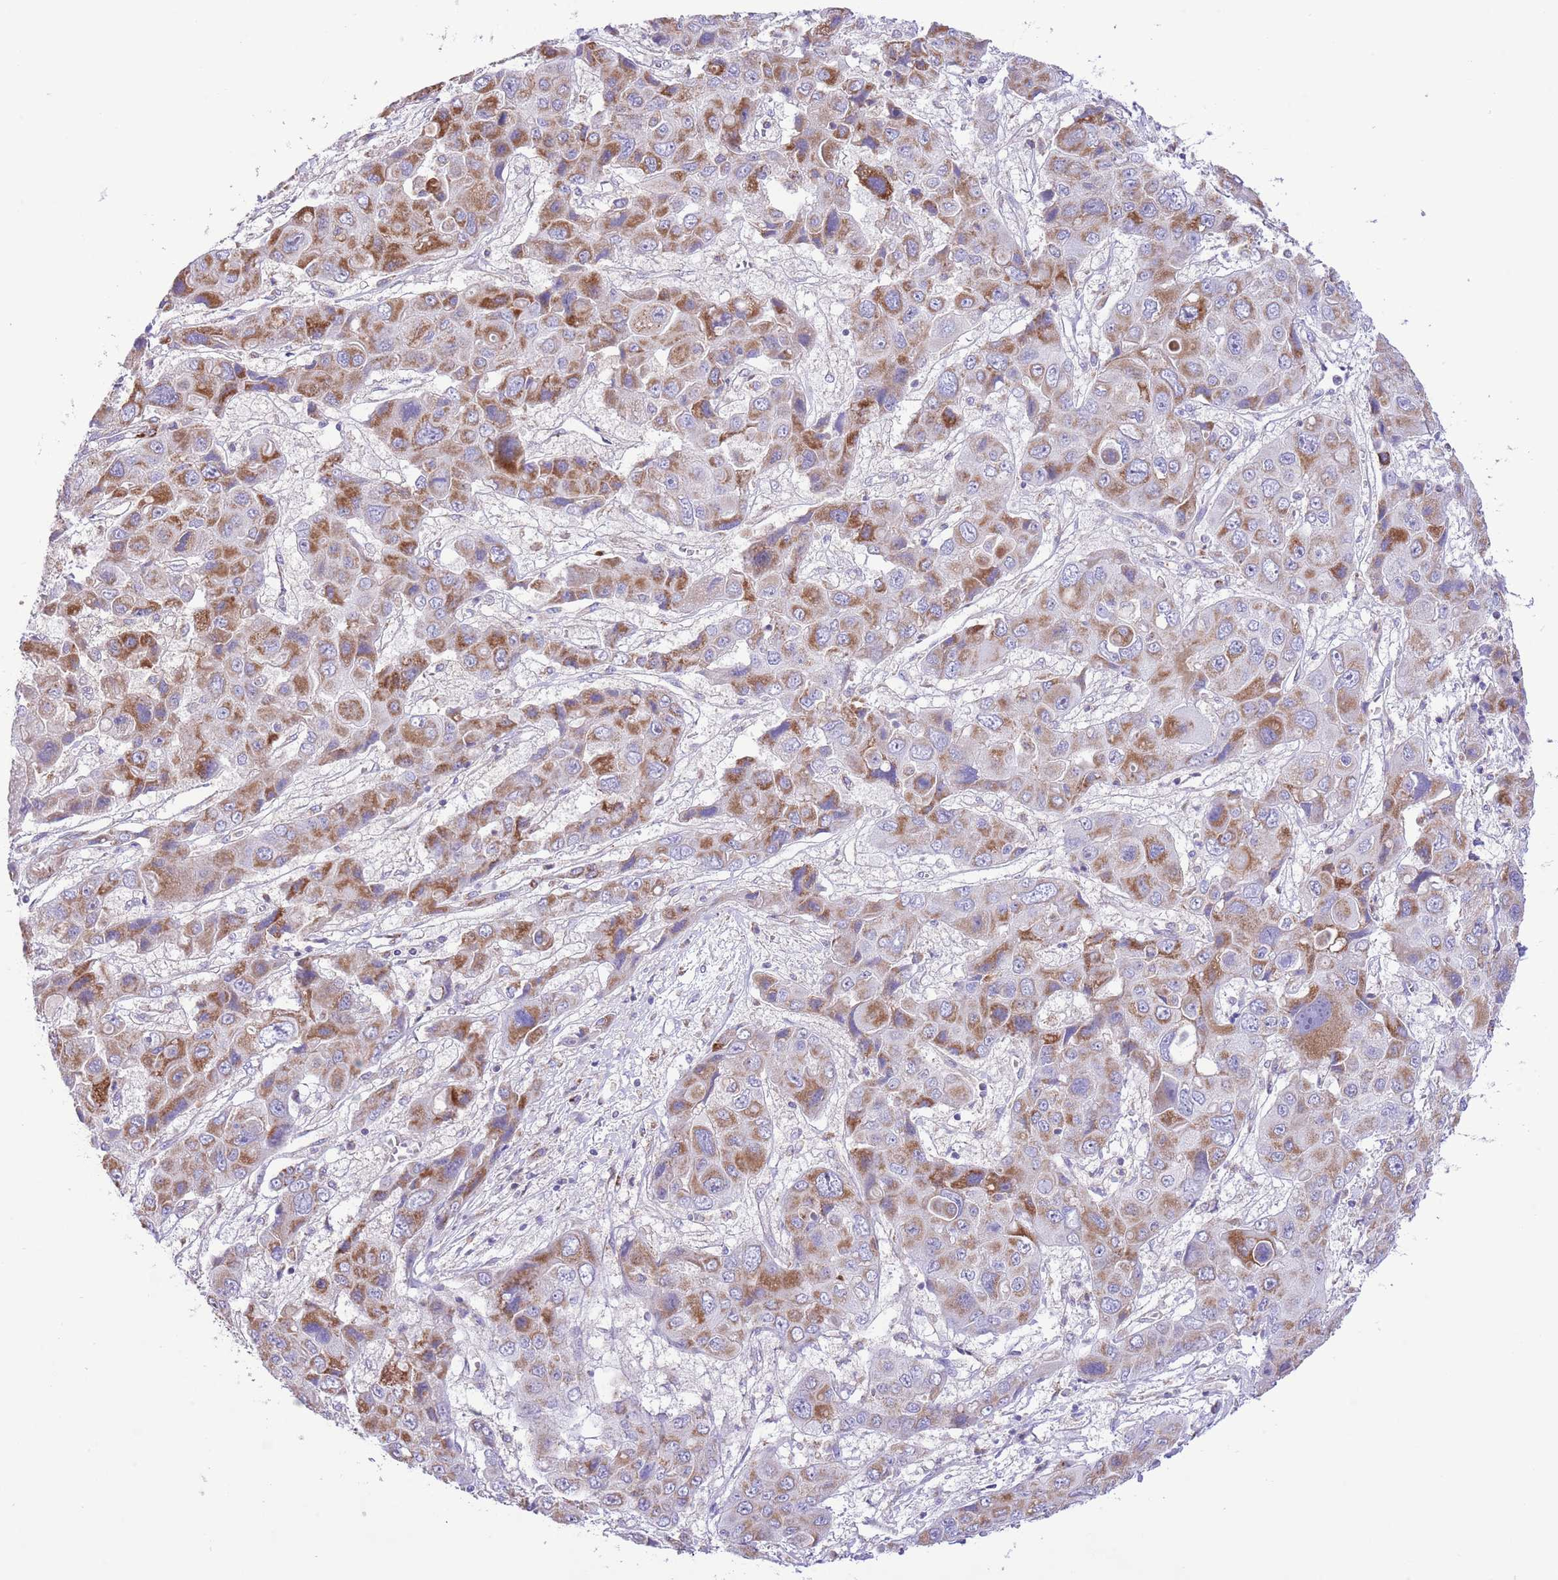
{"staining": {"intensity": "moderate", "quantity": "25%-75%", "location": "cytoplasmic/membranous"}, "tissue": "liver cancer", "cell_type": "Tumor cells", "image_type": "cancer", "snomed": [{"axis": "morphology", "description": "Cholangiocarcinoma"}, {"axis": "topography", "description": "Liver"}], "caption": "Immunohistochemical staining of human liver cancer shows medium levels of moderate cytoplasmic/membranous protein positivity in approximately 25%-75% of tumor cells. Nuclei are stained in blue.", "gene": "SS18L2", "patient": {"sex": "male", "age": 67}}